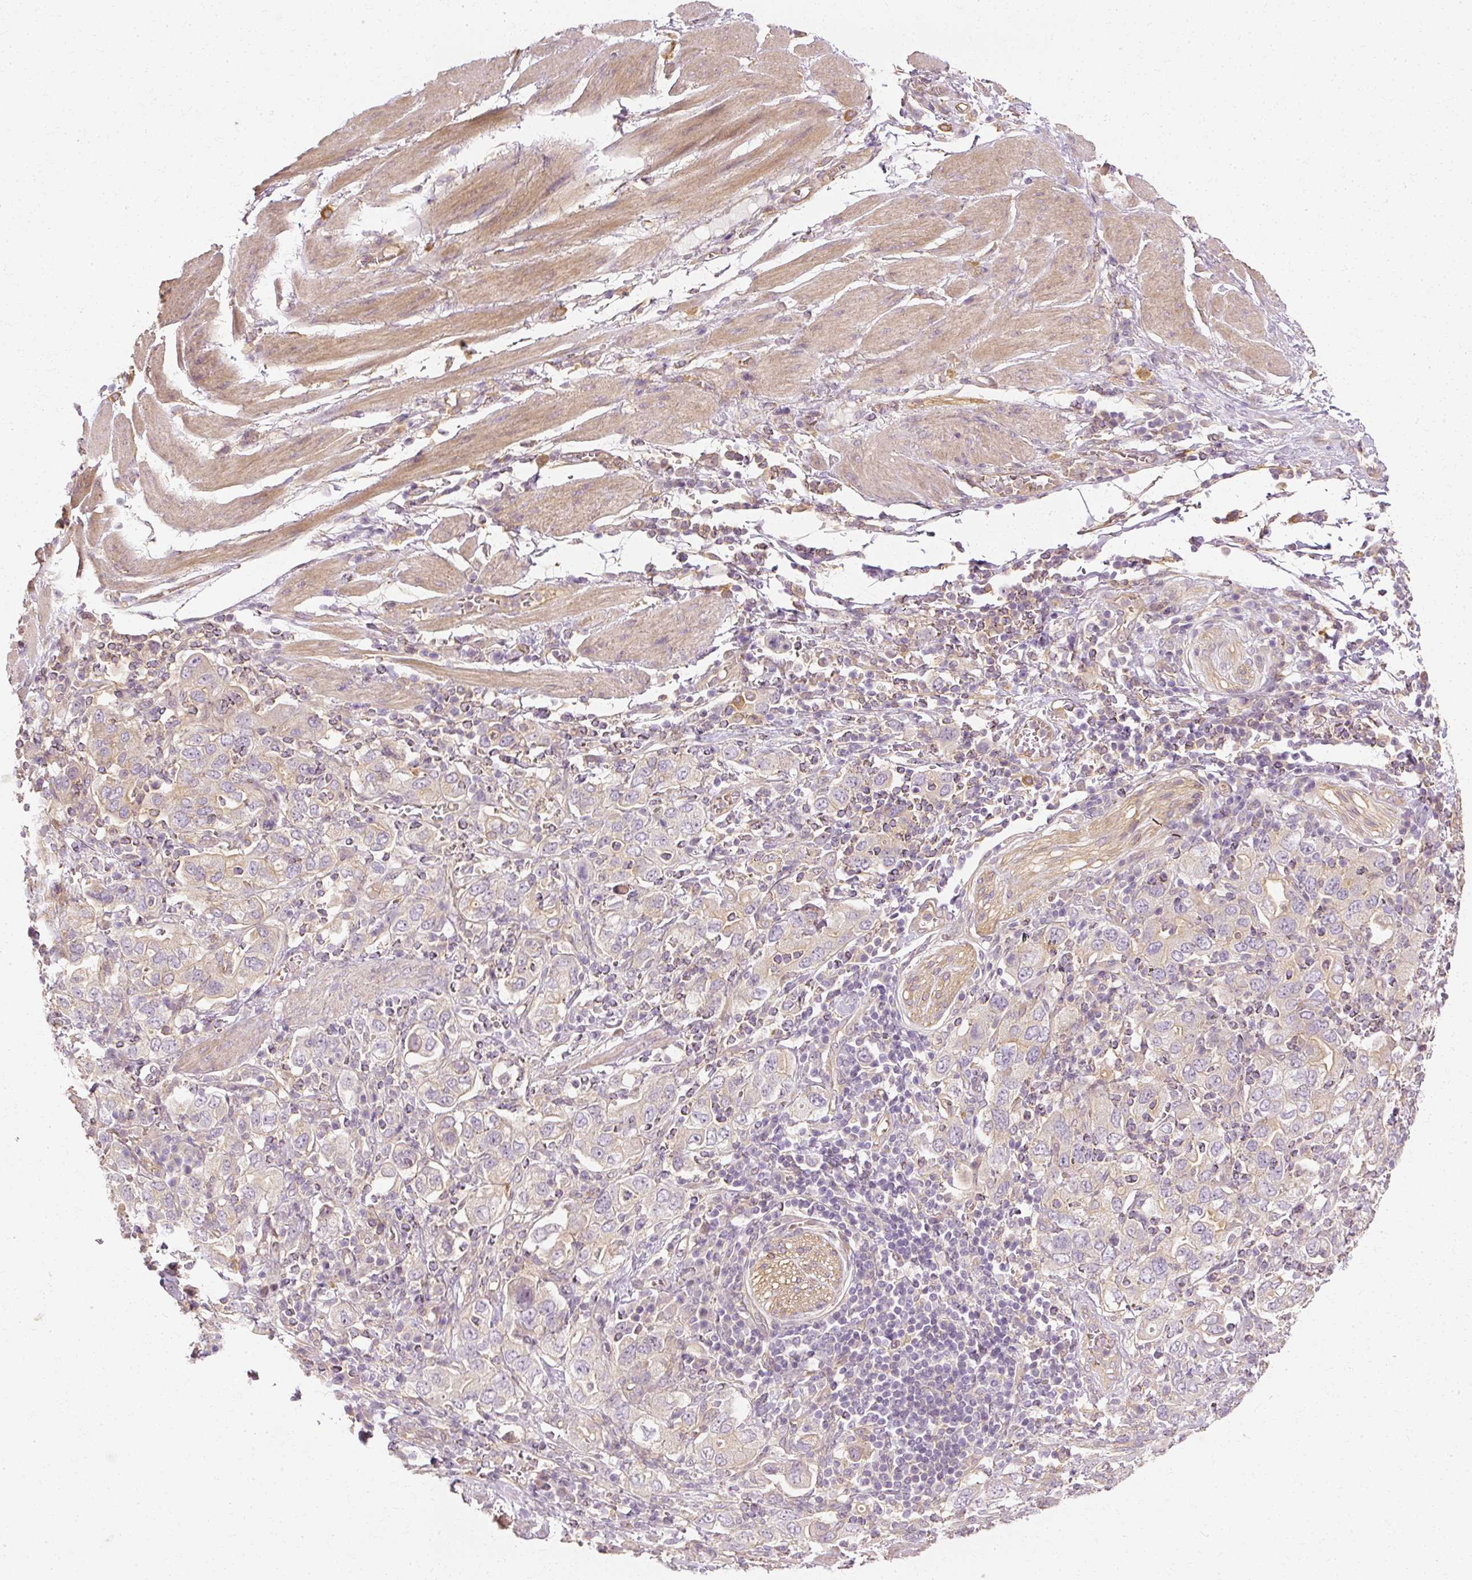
{"staining": {"intensity": "negative", "quantity": "none", "location": "none"}, "tissue": "stomach cancer", "cell_type": "Tumor cells", "image_type": "cancer", "snomed": [{"axis": "morphology", "description": "Adenocarcinoma, NOS"}, {"axis": "topography", "description": "Stomach, upper"}, {"axis": "topography", "description": "Stomach"}], "caption": "Stomach adenocarcinoma was stained to show a protein in brown. There is no significant staining in tumor cells.", "gene": "GNAQ", "patient": {"sex": "male", "age": 62}}